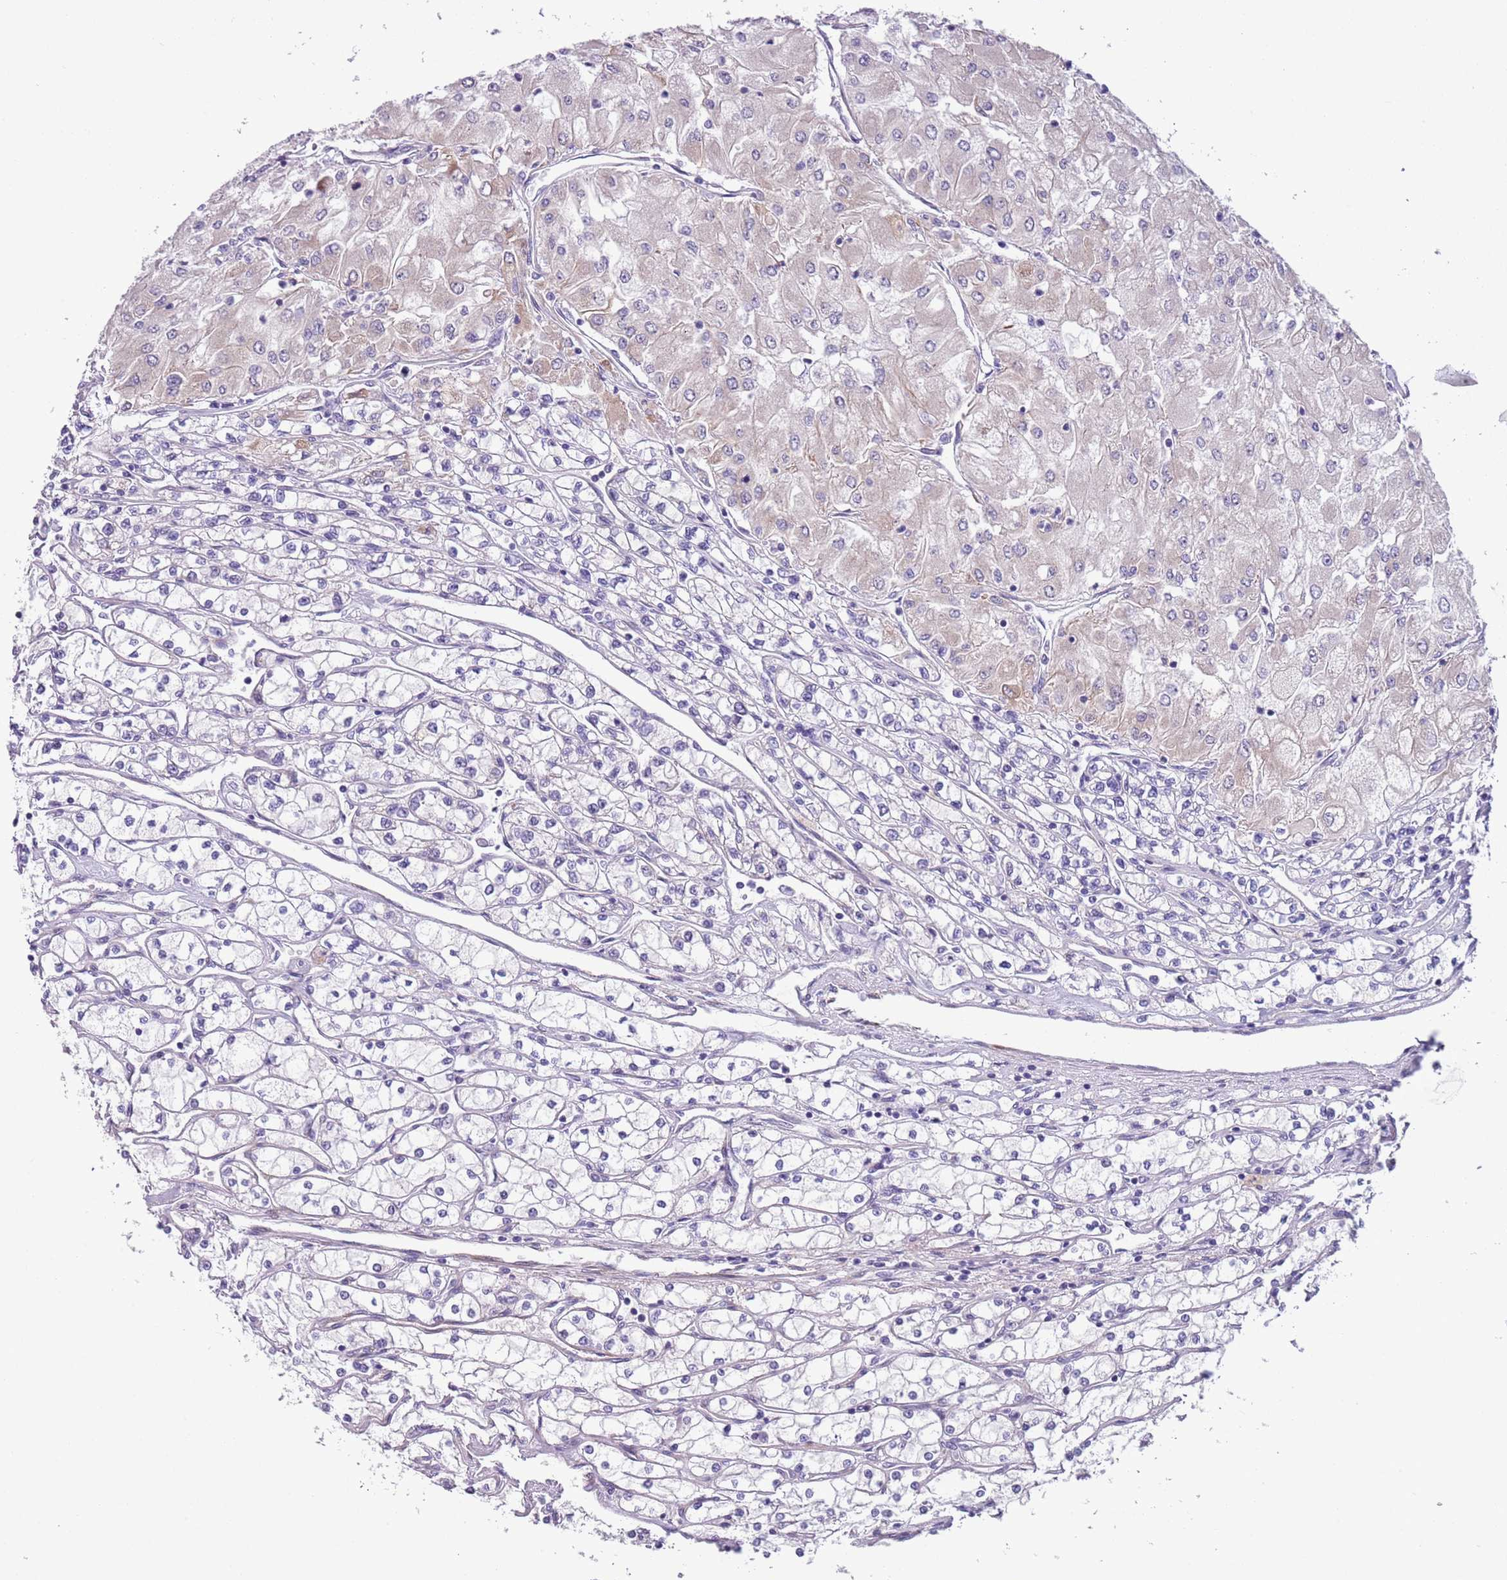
{"staining": {"intensity": "negative", "quantity": "none", "location": "none"}, "tissue": "renal cancer", "cell_type": "Tumor cells", "image_type": "cancer", "snomed": [{"axis": "morphology", "description": "Adenocarcinoma, NOS"}, {"axis": "topography", "description": "Kidney"}], "caption": "Tumor cells are negative for protein expression in human adenocarcinoma (renal). The staining is performed using DAB (3,3'-diaminobenzidine) brown chromogen with nuclei counter-stained in using hematoxylin.", "gene": "MRPL32", "patient": {"sex": "male", "age": 80}}